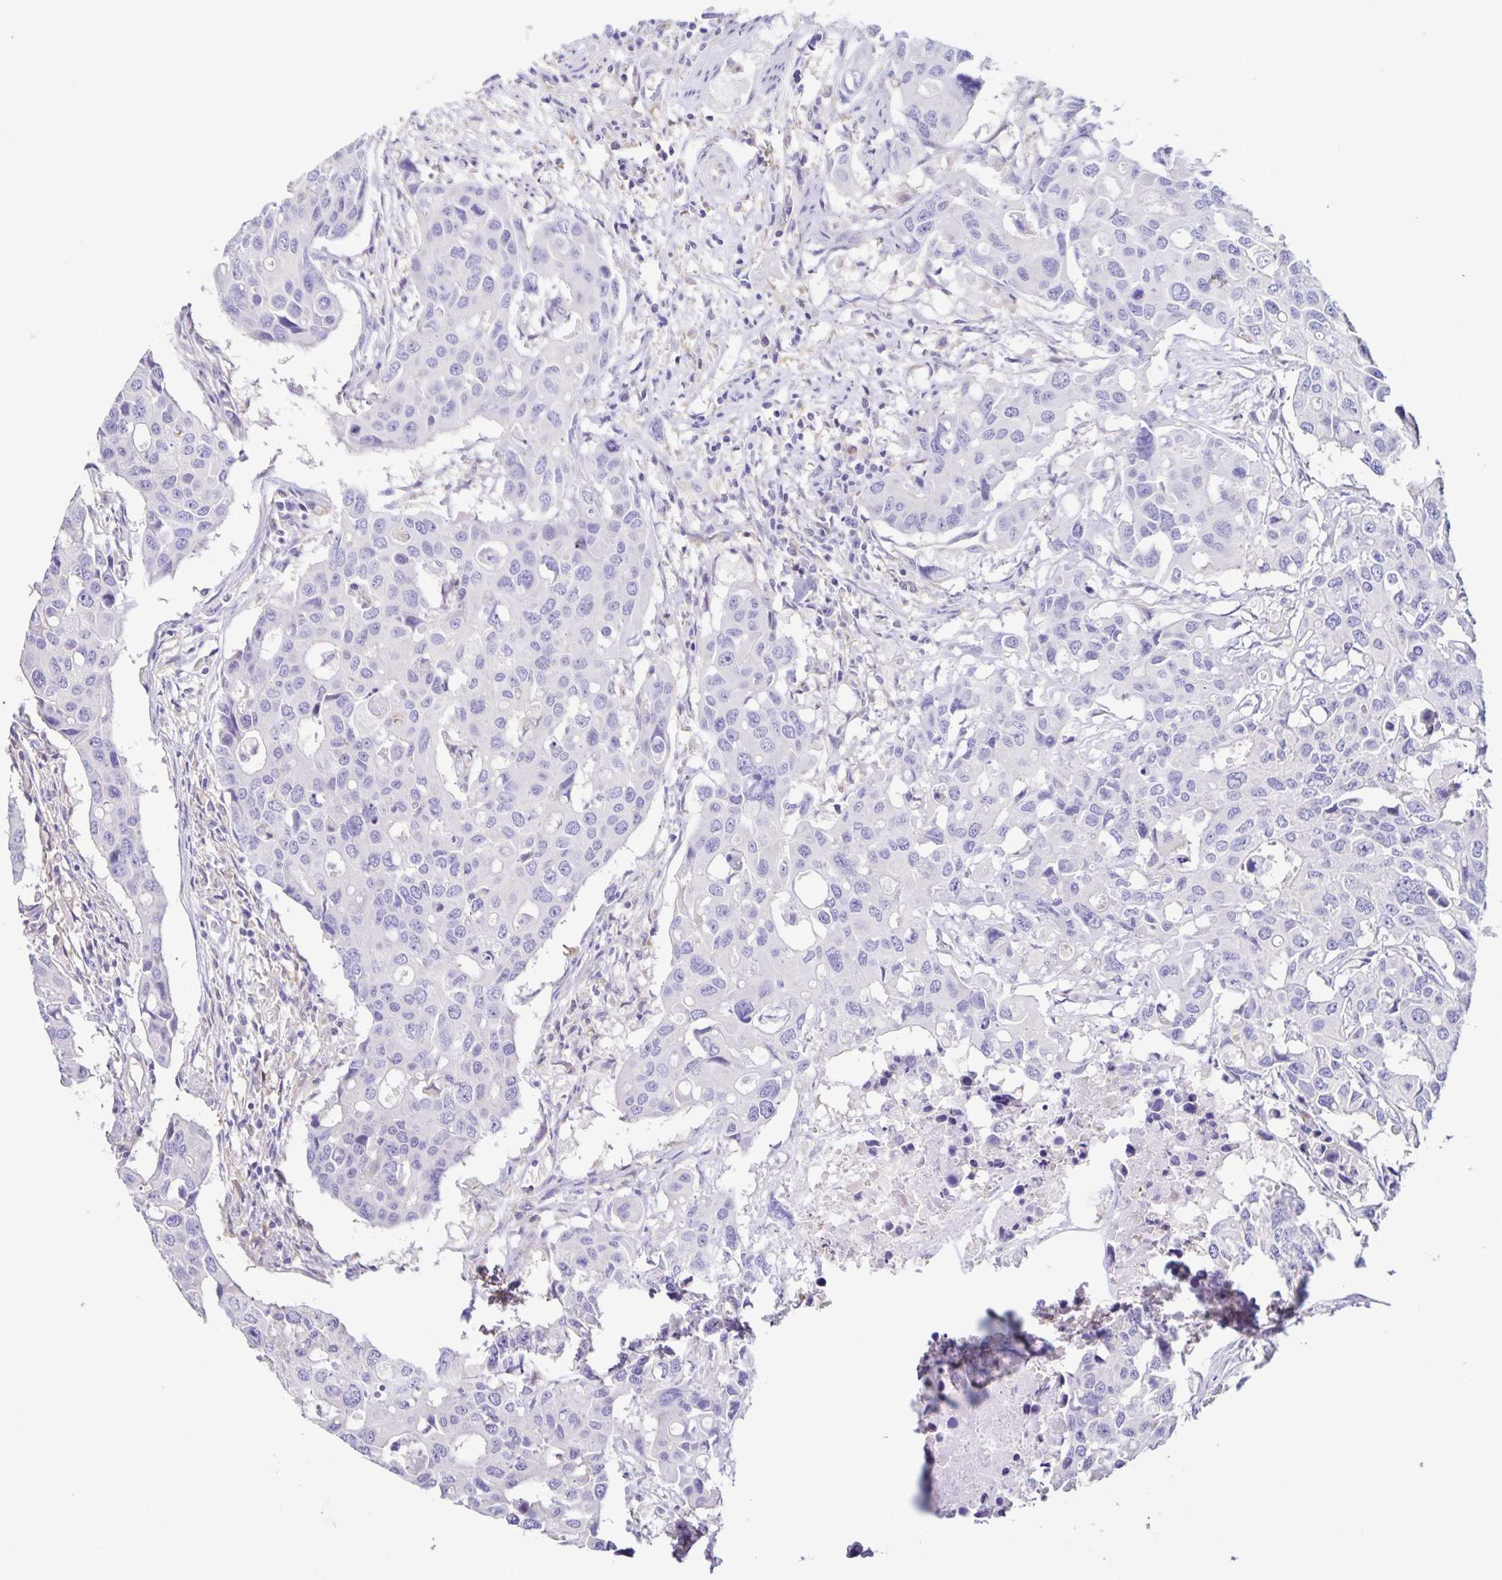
{"staining": {"intensity": "negative", "quantity": "none", "location": "none"}, "tissue": "colorectal cancer", "cell_type": "Tumor cells", "image_type": "cancer", "snomed": [{"axis": "morphology", "description": "Adenocarcinoma, NOS"}, {"axis": "topography", "description": "Colon"}], "caption": "Photomicrograph shows no significant protein staining in tumor cells of colorectal cancer (adenocarcinoma).", "gene": "BOLL", "patient": {"sex": "male", "age": 77}}